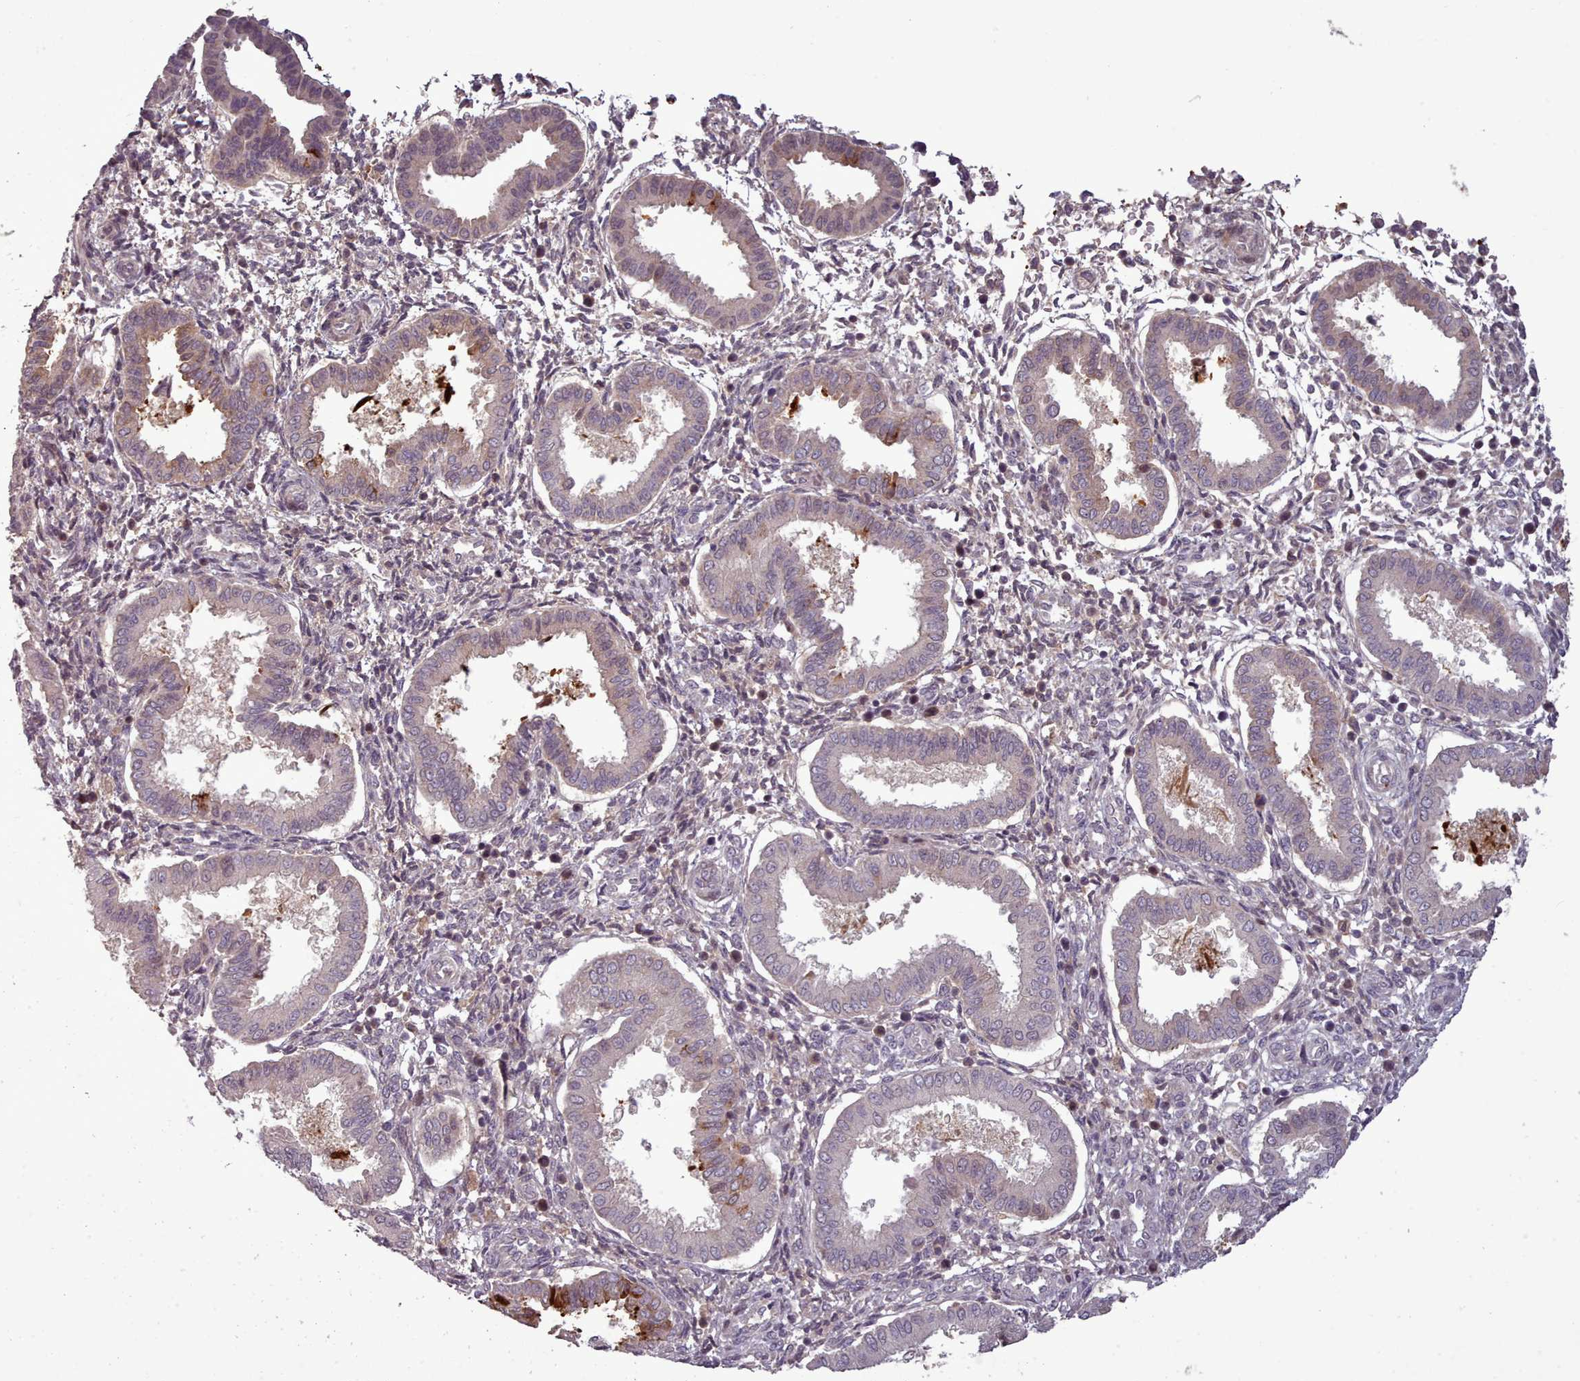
{"staining": {"intensity": "negative", "quantity": "none", "location": "none"}, "tissue": "endometrium", "cell_type": "Cells in endometrial stroma", "image_type": "normal", "snomed": [{"axis": "morphology", "description": "Normal tissue, NOS"}, {"axis": "topography", "description": "Endometrium"}], "caption": "Cells in endometrial stroma are negative for brown protein staining in unremarkable endometrium. (Immunohistochemistry (ihc), brightfield microscopy, high magnification).", "gene": "LEFTY1", "patient": {"sex": "female", "age": 24}}